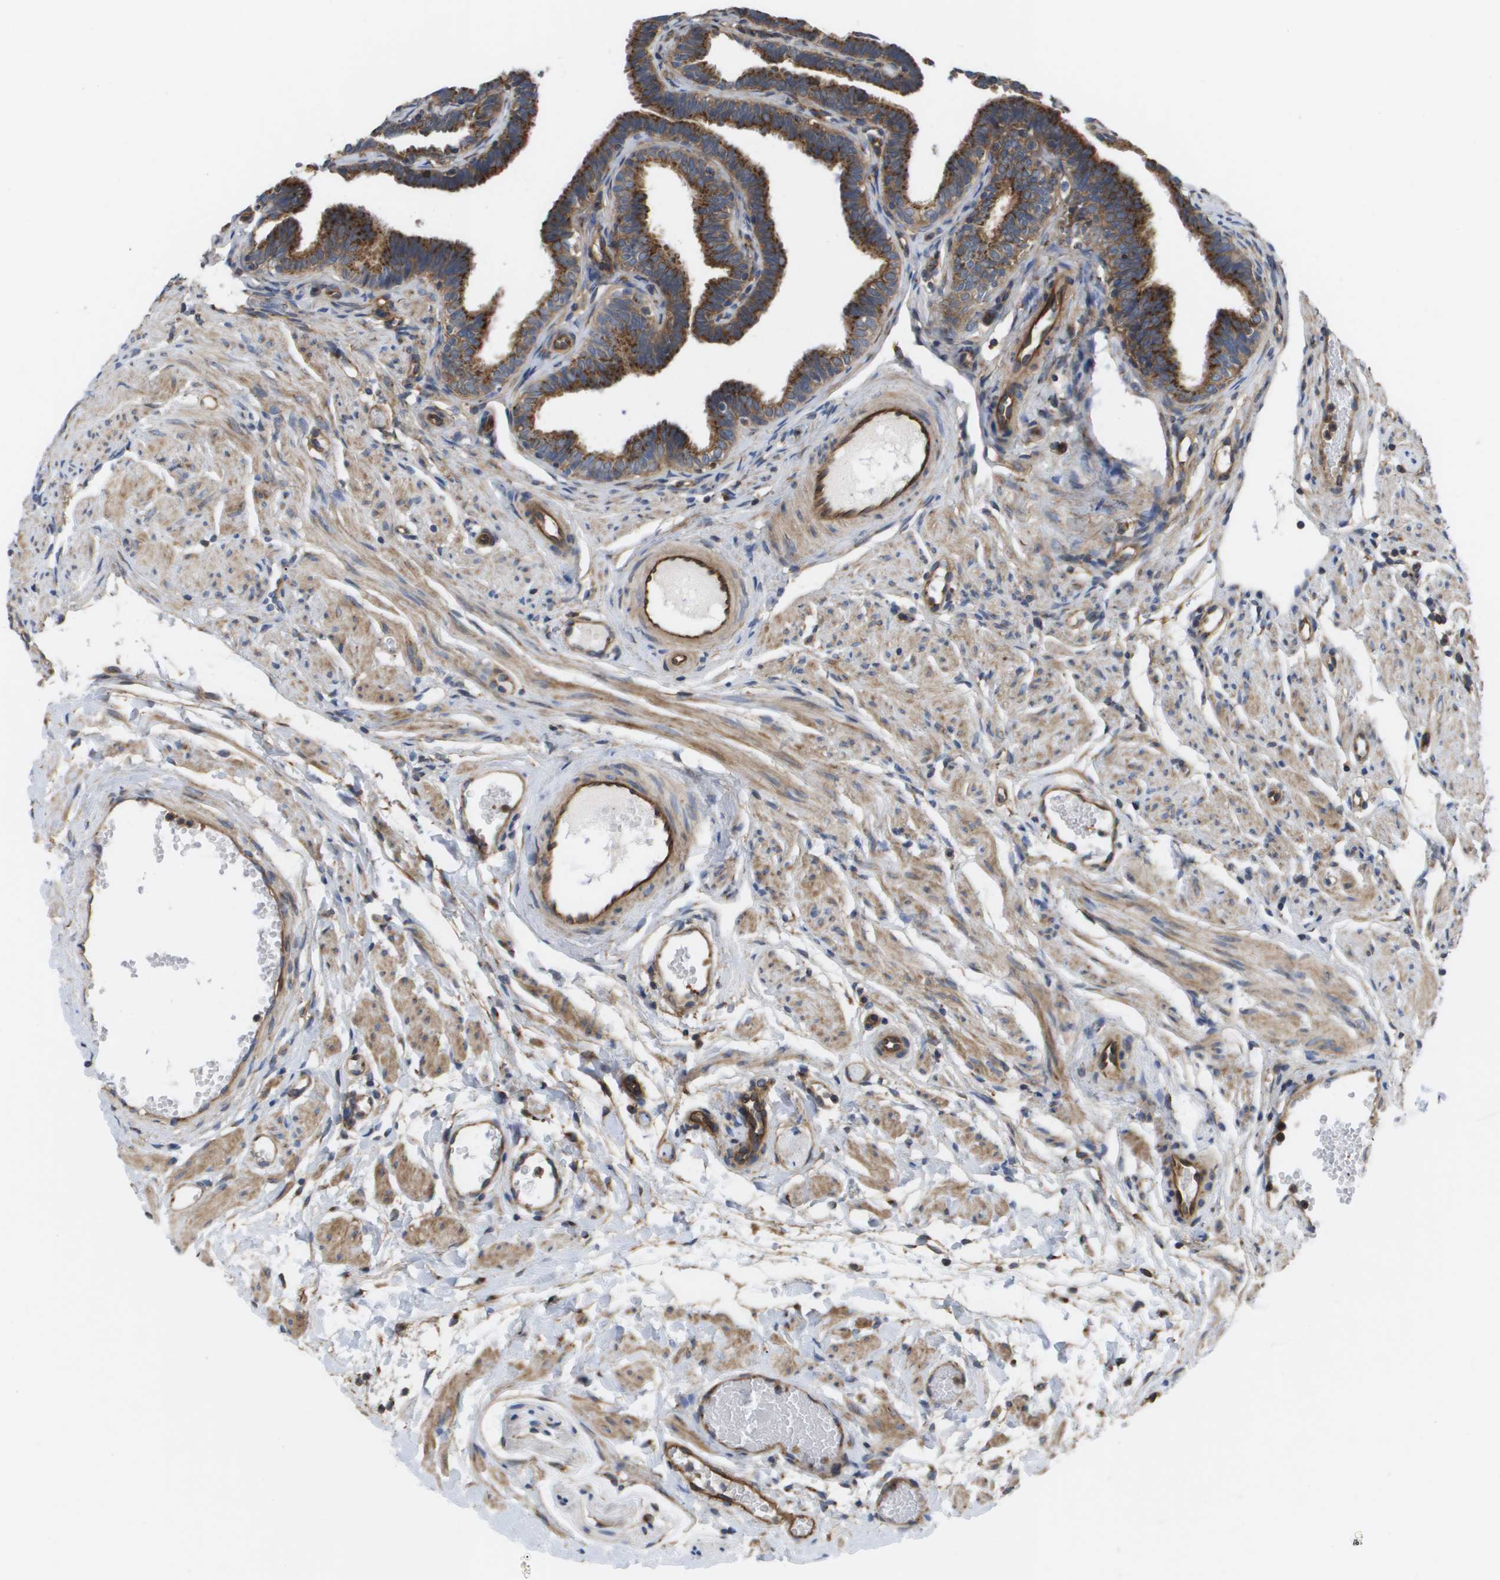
{"staining": {"intensity": "moderate", "quantity": ">75%", "location": "cytoplasmic/membranous"}, "tissue": "fallopian tube", "cell_type": "Glandular cells", "image_type": "normal", "snomed": [{"axis": "morphology", "description": "Normal tissue, NOS"}, {"axis": "topography", "description": "Fallopian tube"}, {"axis": "topography", "description": "Ovary"}], "caption": "Immunohistochemistry (IHC) staining of benign fallopian tube, which exhibits medium levels of moderate cytoplasmic/membranous positivity in about >75% of glandular cells indicating moderate cytoplasmic/membranous protein positivity. The staining was performed using DAB (3,3'-diaminobenzidine) (brown) for protein detection and nuclei were counterstained in hematoxylin (blue).", "gene": "BST2", "patient": {"sex": "female", "age": 23}}